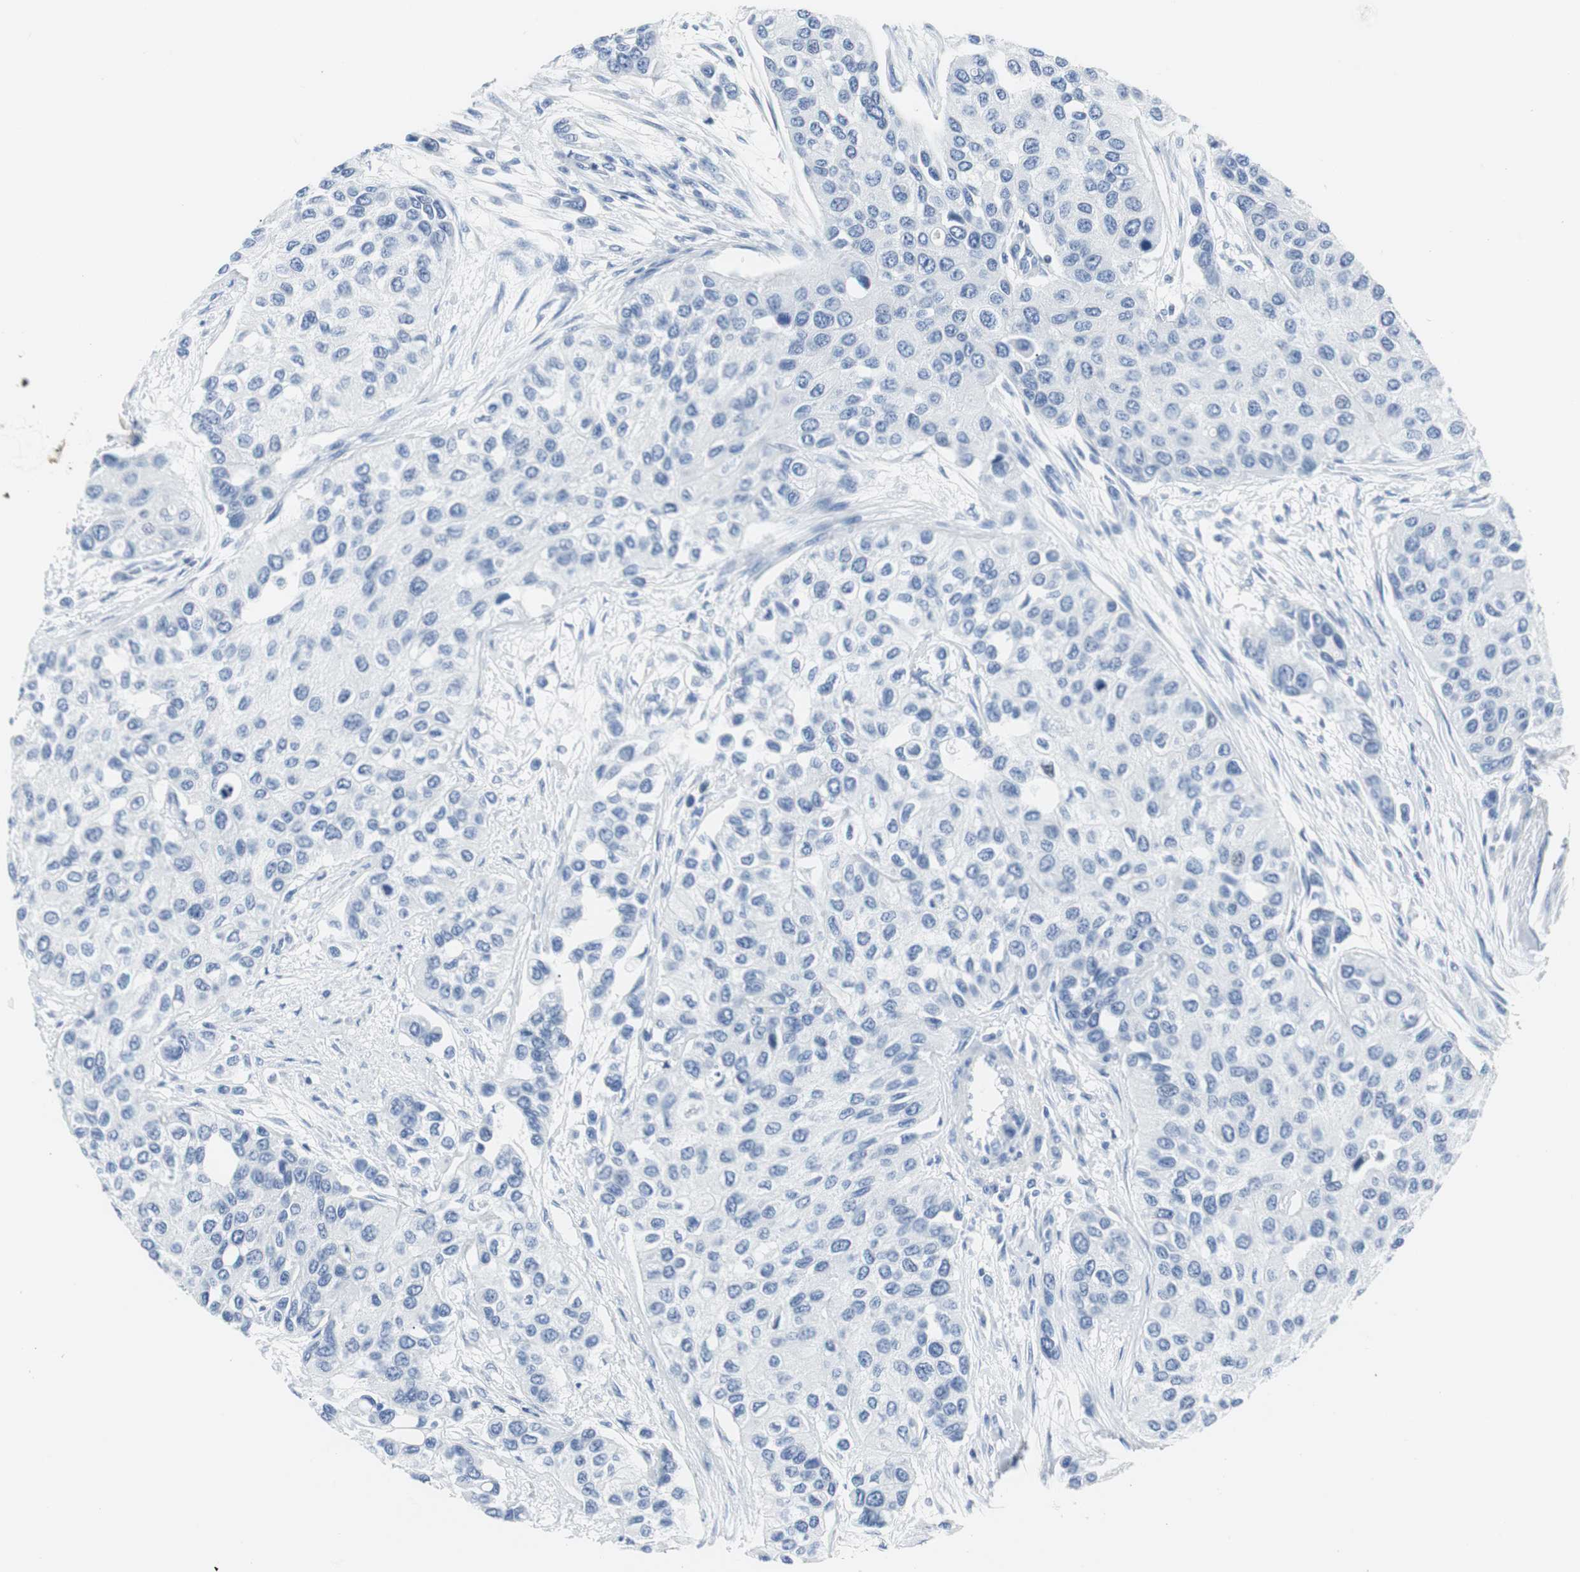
{"staining": {"intensity": "negative", "quantity": "none", "location": "none"}, "tissue": "urothelial cancer", "cell_type": "Tumor cells", "image_type": "cancer", "snomed": [{"axis": "morphology", "description": "Urothelial carcinoma, High grade"}, {"axis": "topography", "description": "Urinary bladder"}], "caption": "This is an immunohistochemistry (IHC) micrograph of urothelial carcinoma (high-grade). There is no positivity in tumor cells.", "gene": "GAP43", "patient": {"sex": "female", "age": 56}}